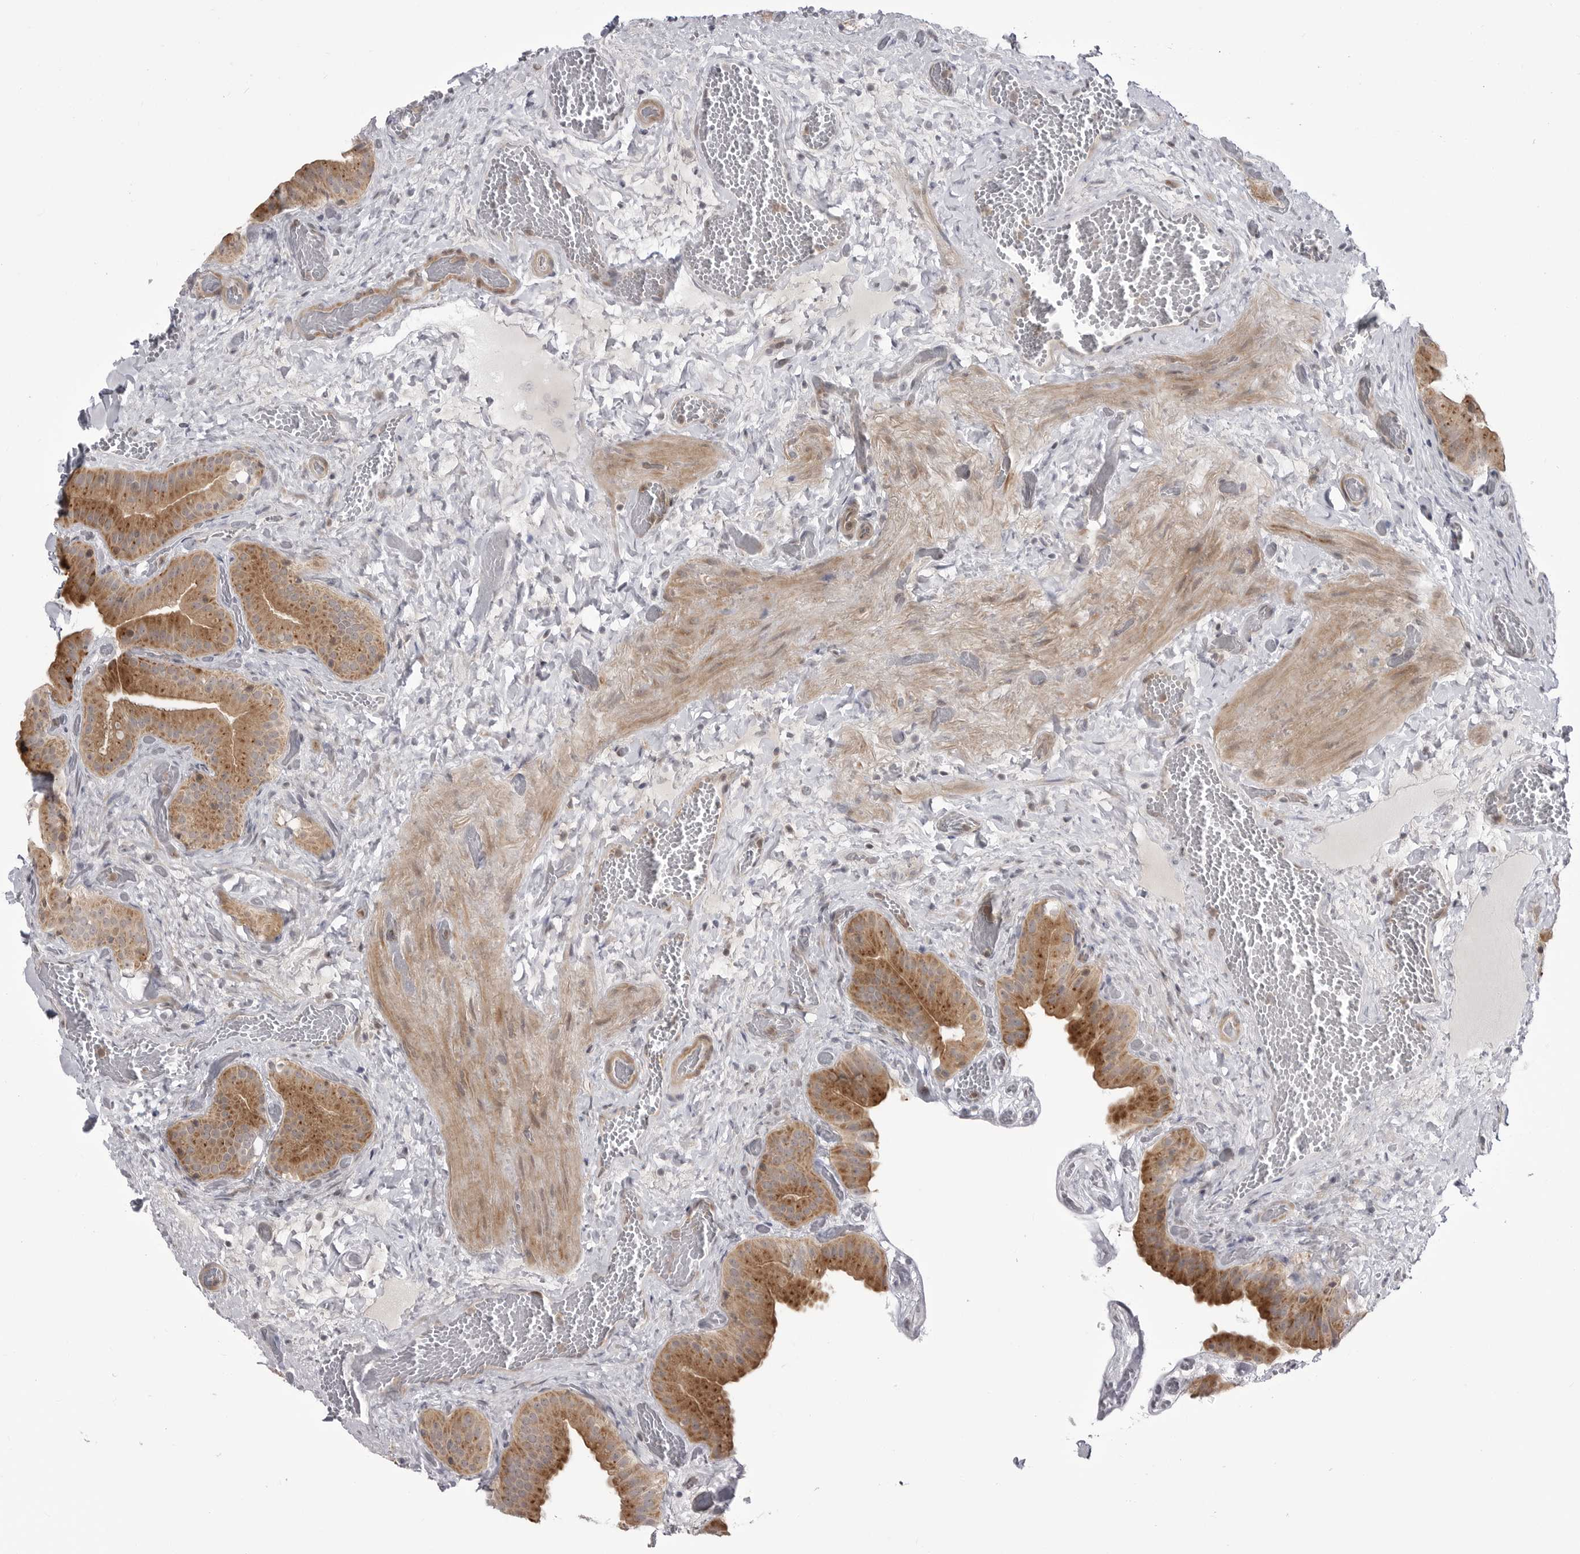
{"staining": {"intensity": "moderate", "quantity": ">75%", "location": "cytoplasmic/membranous"}, "tissue": "gallbladder", "cell_type": "Glandular cells", "image_type": "normal", "snomed": [{"axis": "morphology", "description": "Normal tissue, NOS"}, {"axis": "topography", "description": "Gallbladder"}], "caption": "Immunohistochemistry histopathology image of unremarkable gallbladder: human gallbladder stained using immunohistochemistry (IHC) reveals medium levels of moderate protein expression localized specifically in the cytoplasmic/membranous of glandular cells, appearing as a cytoplasmic/membranous brown color.", "gene": "CCDC18", "patient": {"sex": "female", "age": 64}}